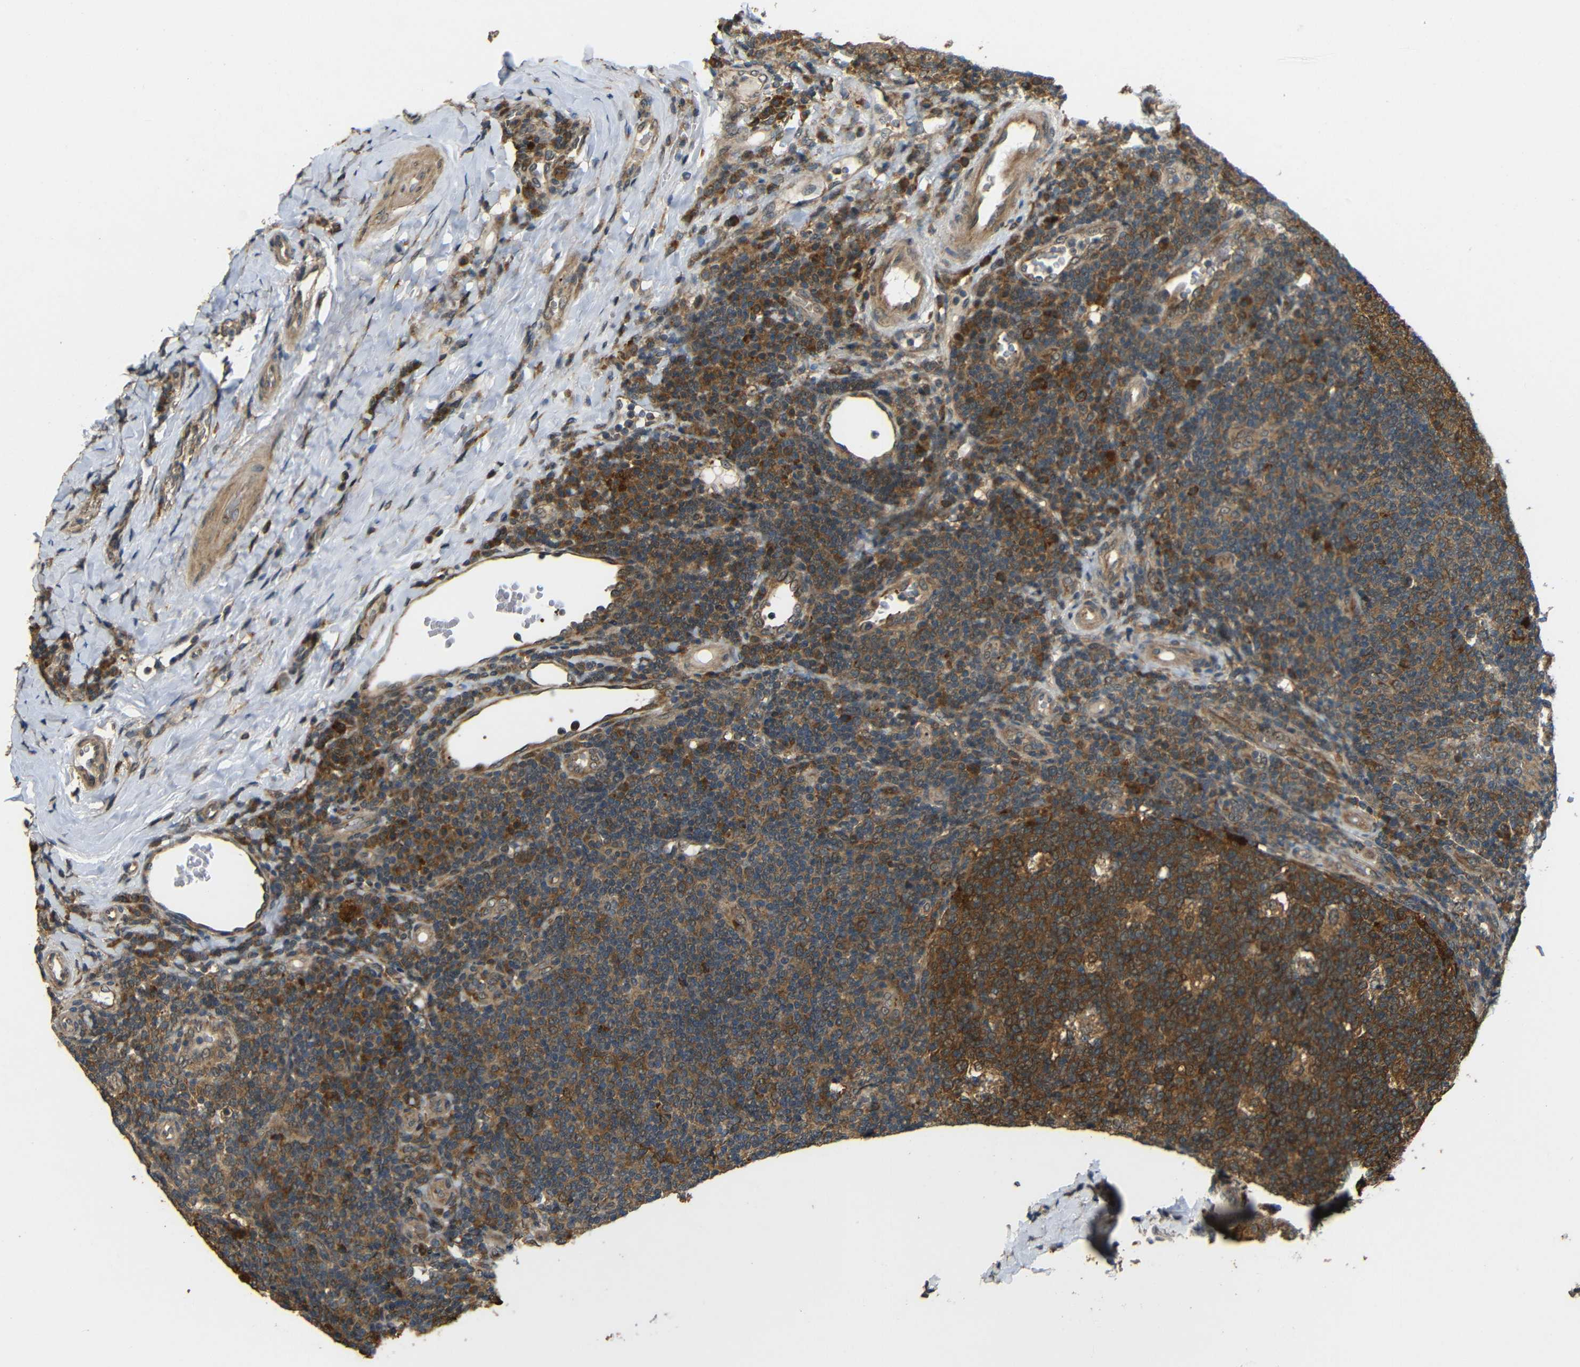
{"staining": {"intensity": "strong", "quantity": ">75%", "location": "cytoplasmic/membranous"}, "tissue": "tonsil", "cell_type": "Germinal center cells", "image_type": "normal", "snomed": [{"axis": "morphology", "description": "Normal tissue, NOS"}, {"axis": "topography", "description": "Tonsil"}], "caption": "High-power microscopy captured an immunohistochemistry image of normal tonsil, revealing strong cytoplasmic/membranous staining in about >75% of germinal center cells. The protein is shown in brown color, while the nuclei are stained blue.", "gene": "EPHB2", "patient": {"sex": "male", "age": 17}}